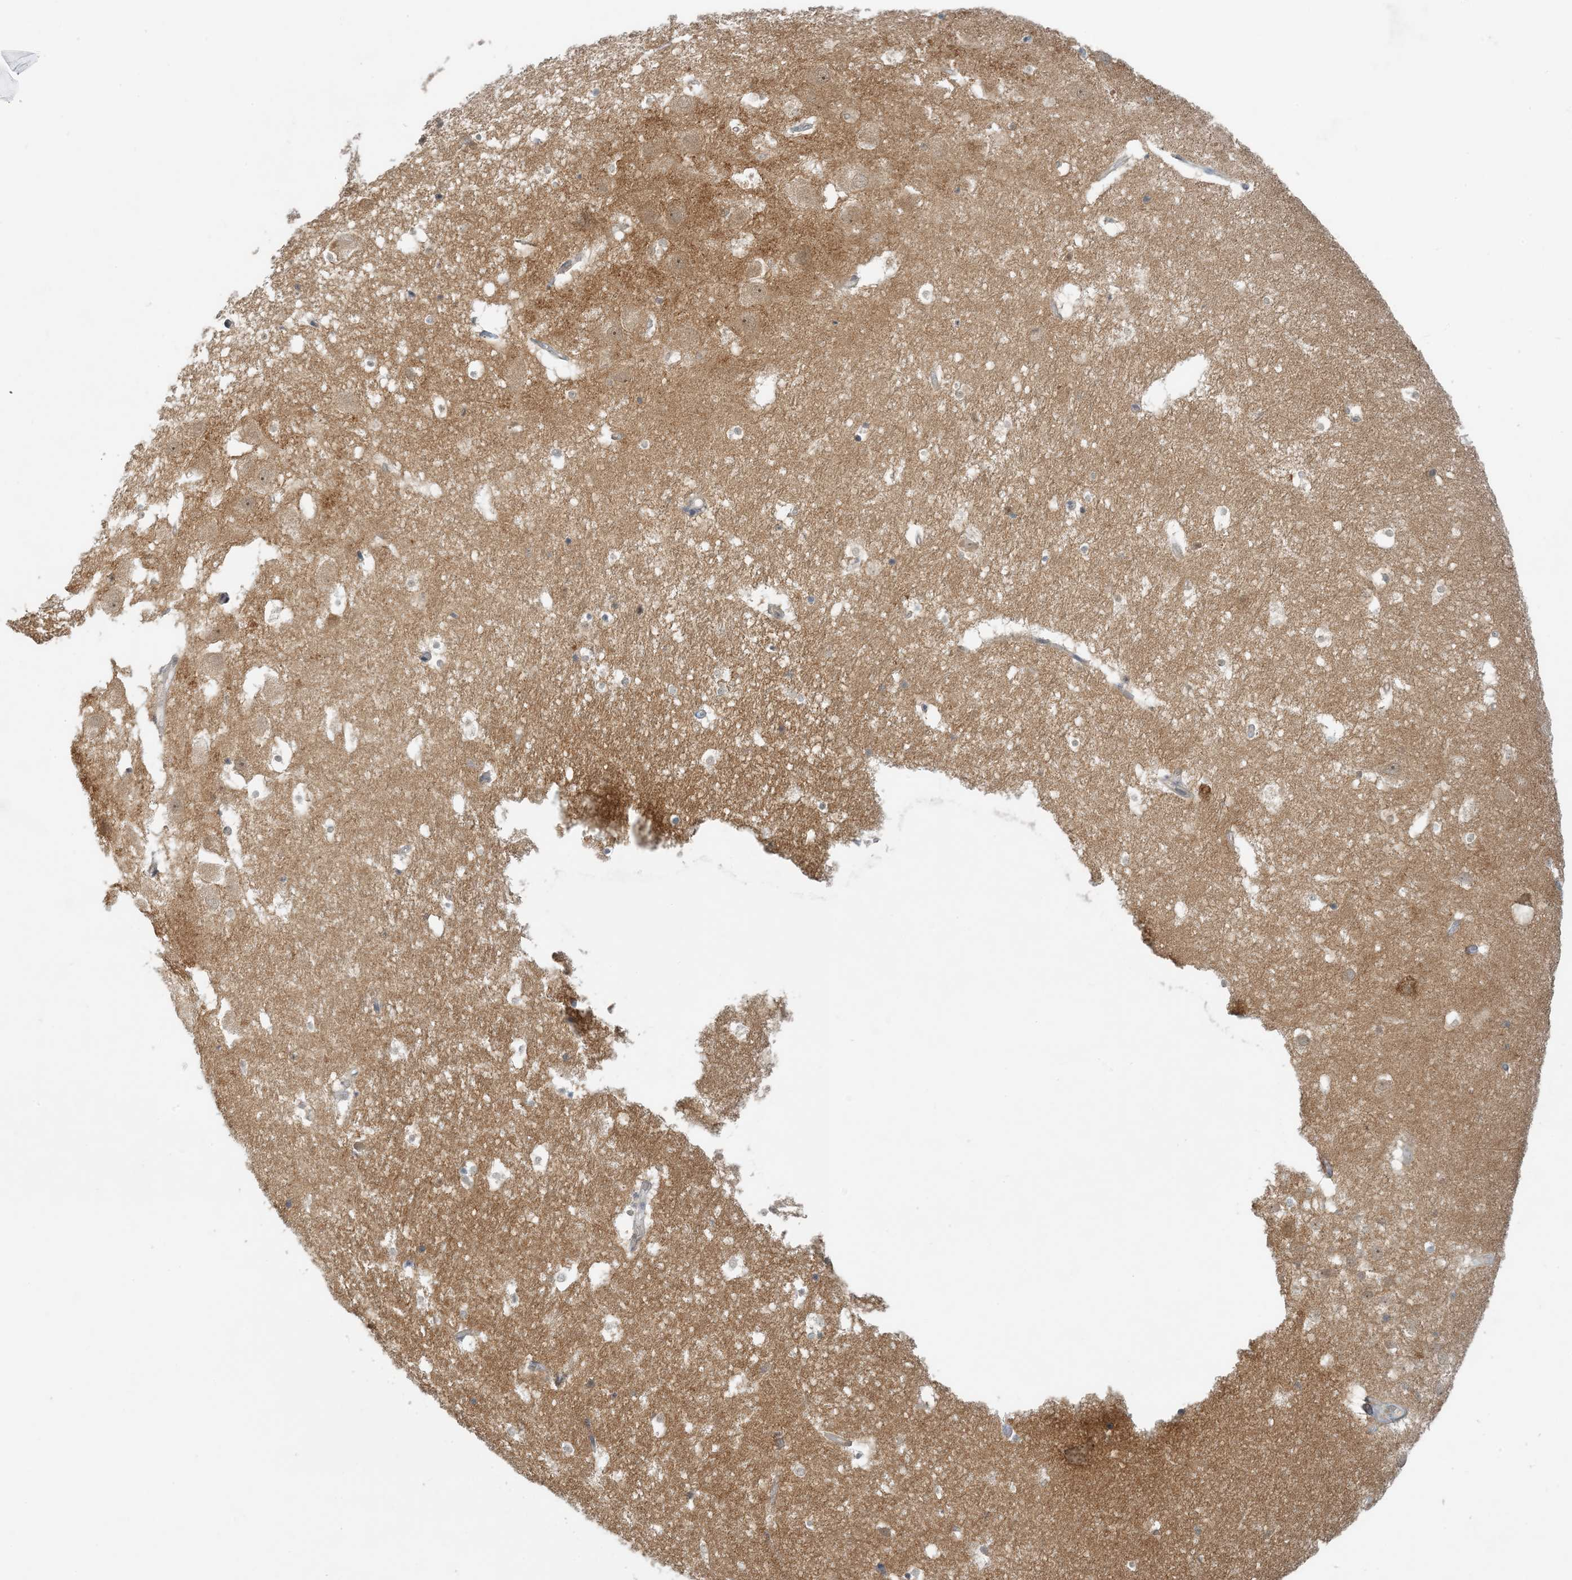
{"staining": {"intensity": "weak", "quantity": "<25%", "location": "cytoplasmic/membranous"}, "tissue": "hippocampus", "cell_type": "Glial cells", "image_type": "normal", "snomed": [{"axis": "morphology", "description": "Normal tissue, NOS"}, {"axis": "topography", "description": "Hippocampus"}], "caption": "The immunohistochemistry histopathology image has no significant staining in glial cells of hippocampus. (DAB (3,3'-diaminobenzidine) immunohistochemistry (IHC) with hematoxylin counter stain).", "gene": "OBI1", "patient": {"sex": "female", "age": 52}}